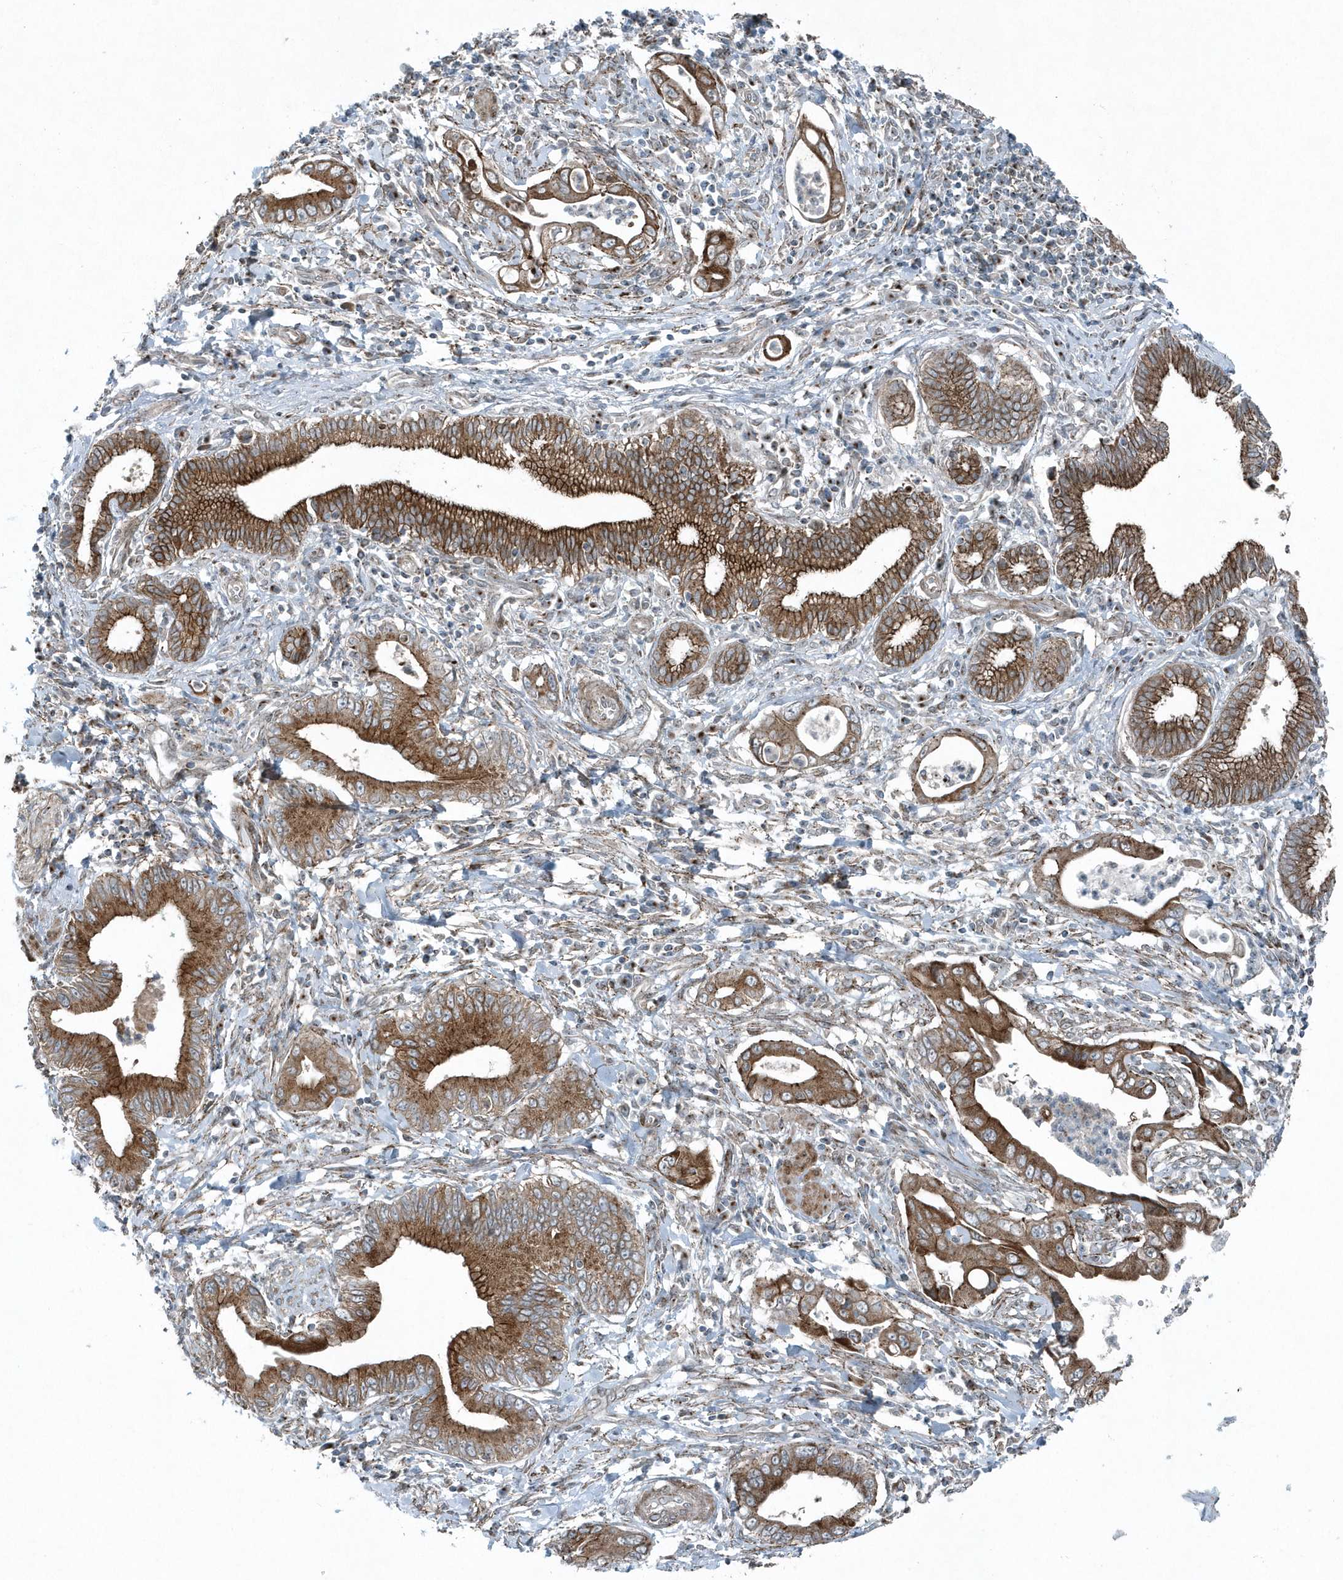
{"staining": {"intensity": "strong", "quantity": ">75%", "location": "cytoplasmic/membranous"}, "tissue": "pancreatic cancer", "cell_type": "Tumor cells", "image_type": "cancer", "snomed": [{"axis": "morphology", "description": "Adenocarcinoma, NOS"}, {"axis": "topography", "description": "Pancreas"}], "caption": "Brown immunohistochemical staining in human adenocarcinoma (pancreatic) shows strong cytoplasmic/membranous staining in approximately >75% of tumor cells.", "gene": "GCC2", "patient": {"sex": "male", "age": 78}}